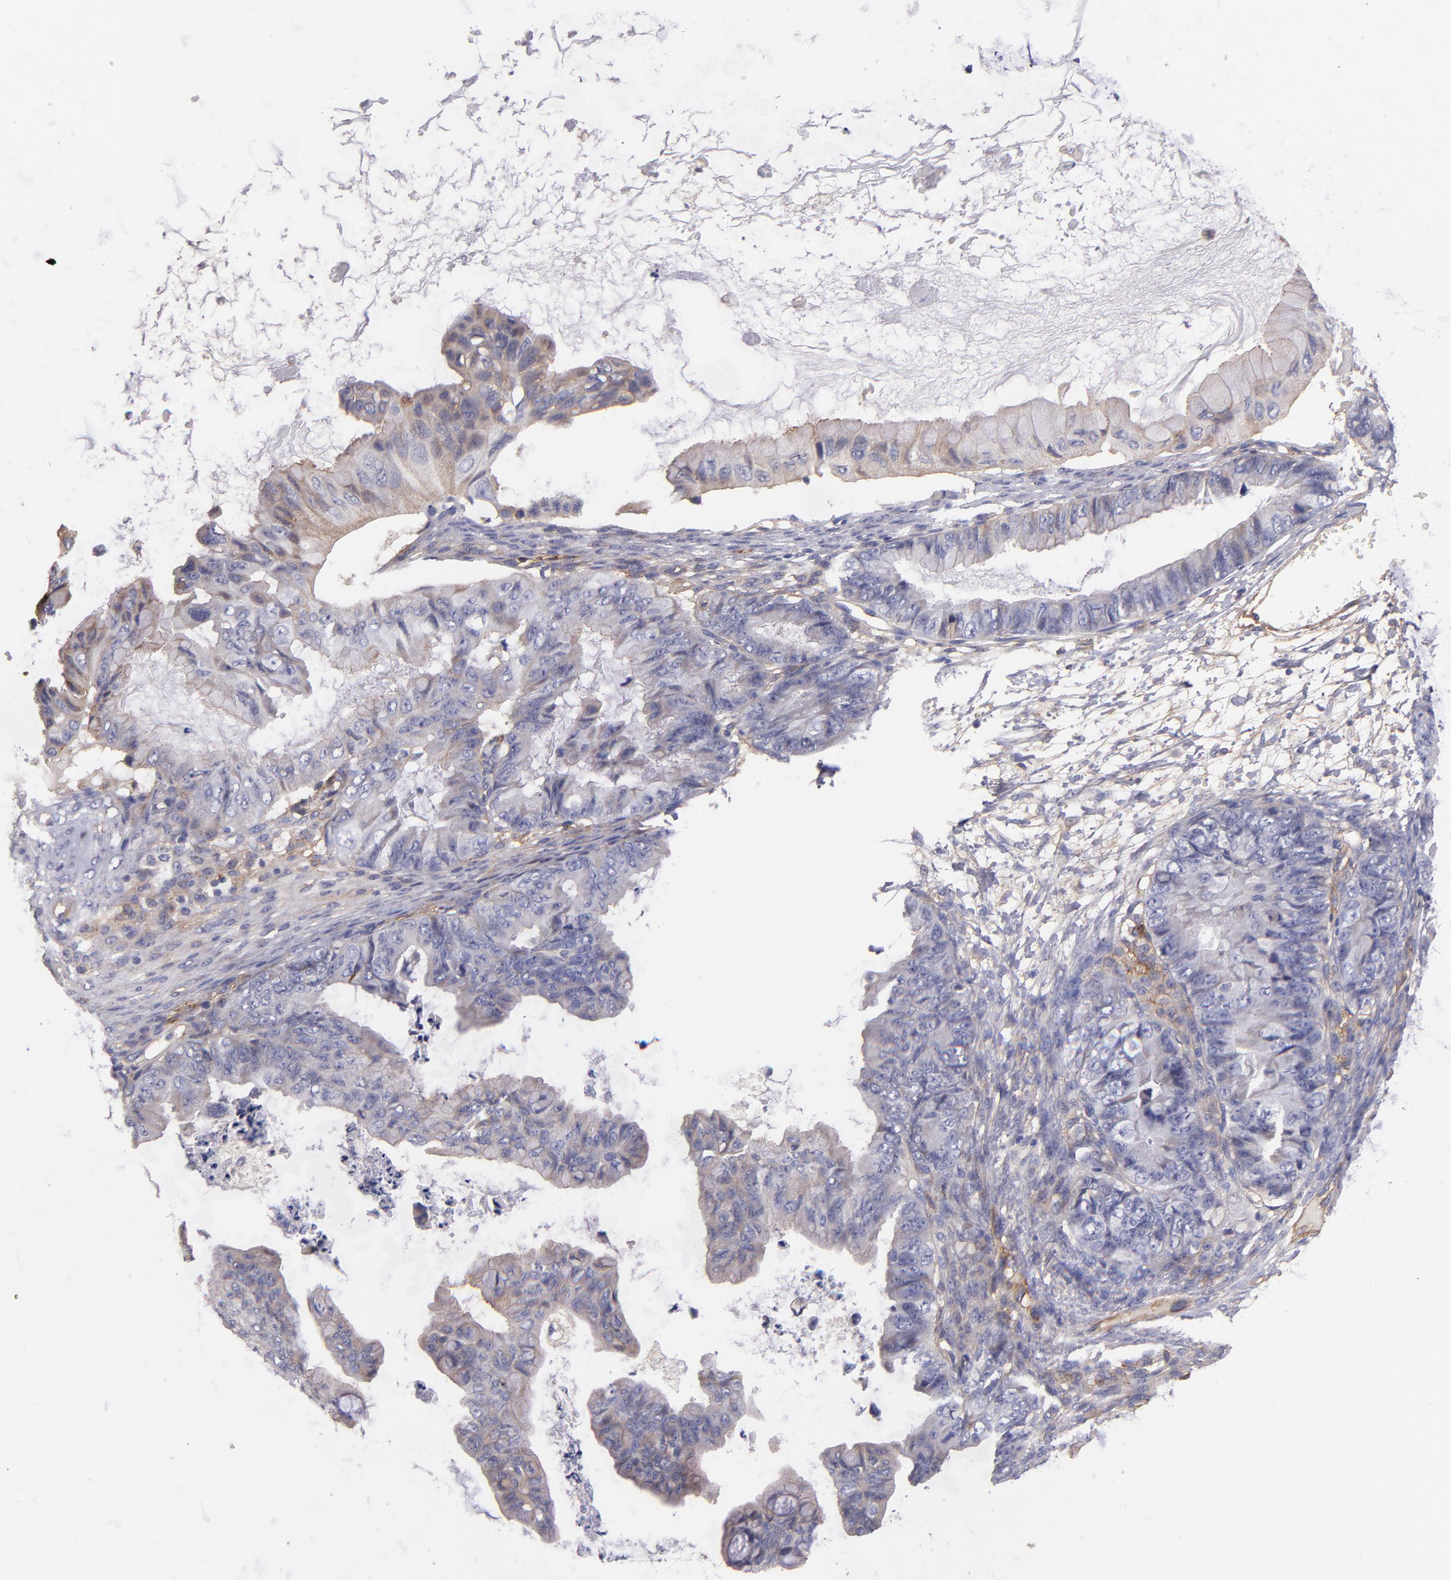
{"staining": {"intensity": "weak", "quantity": "25%-75%", "location": "cytoplasmic/membranous"}, "tissue": "ovarian cancer", "cell_type": "Tumor cells", "image_type": "cancer", "snomed": [{"axis": "morphology", "description": "Cystadenocarcinoma, mucinous, NOS"}, {"axis": "topography", "description": "Ovary"}], "caption": "A photomicrograph of ovarian mucinous cystadenocarcinoma stained for a protein demonstrates weak cytoplasmic/membranous brown staining in tumor cells.", "gene": "PLSCR4", "patient": {"sex": "female", "age": 36}}